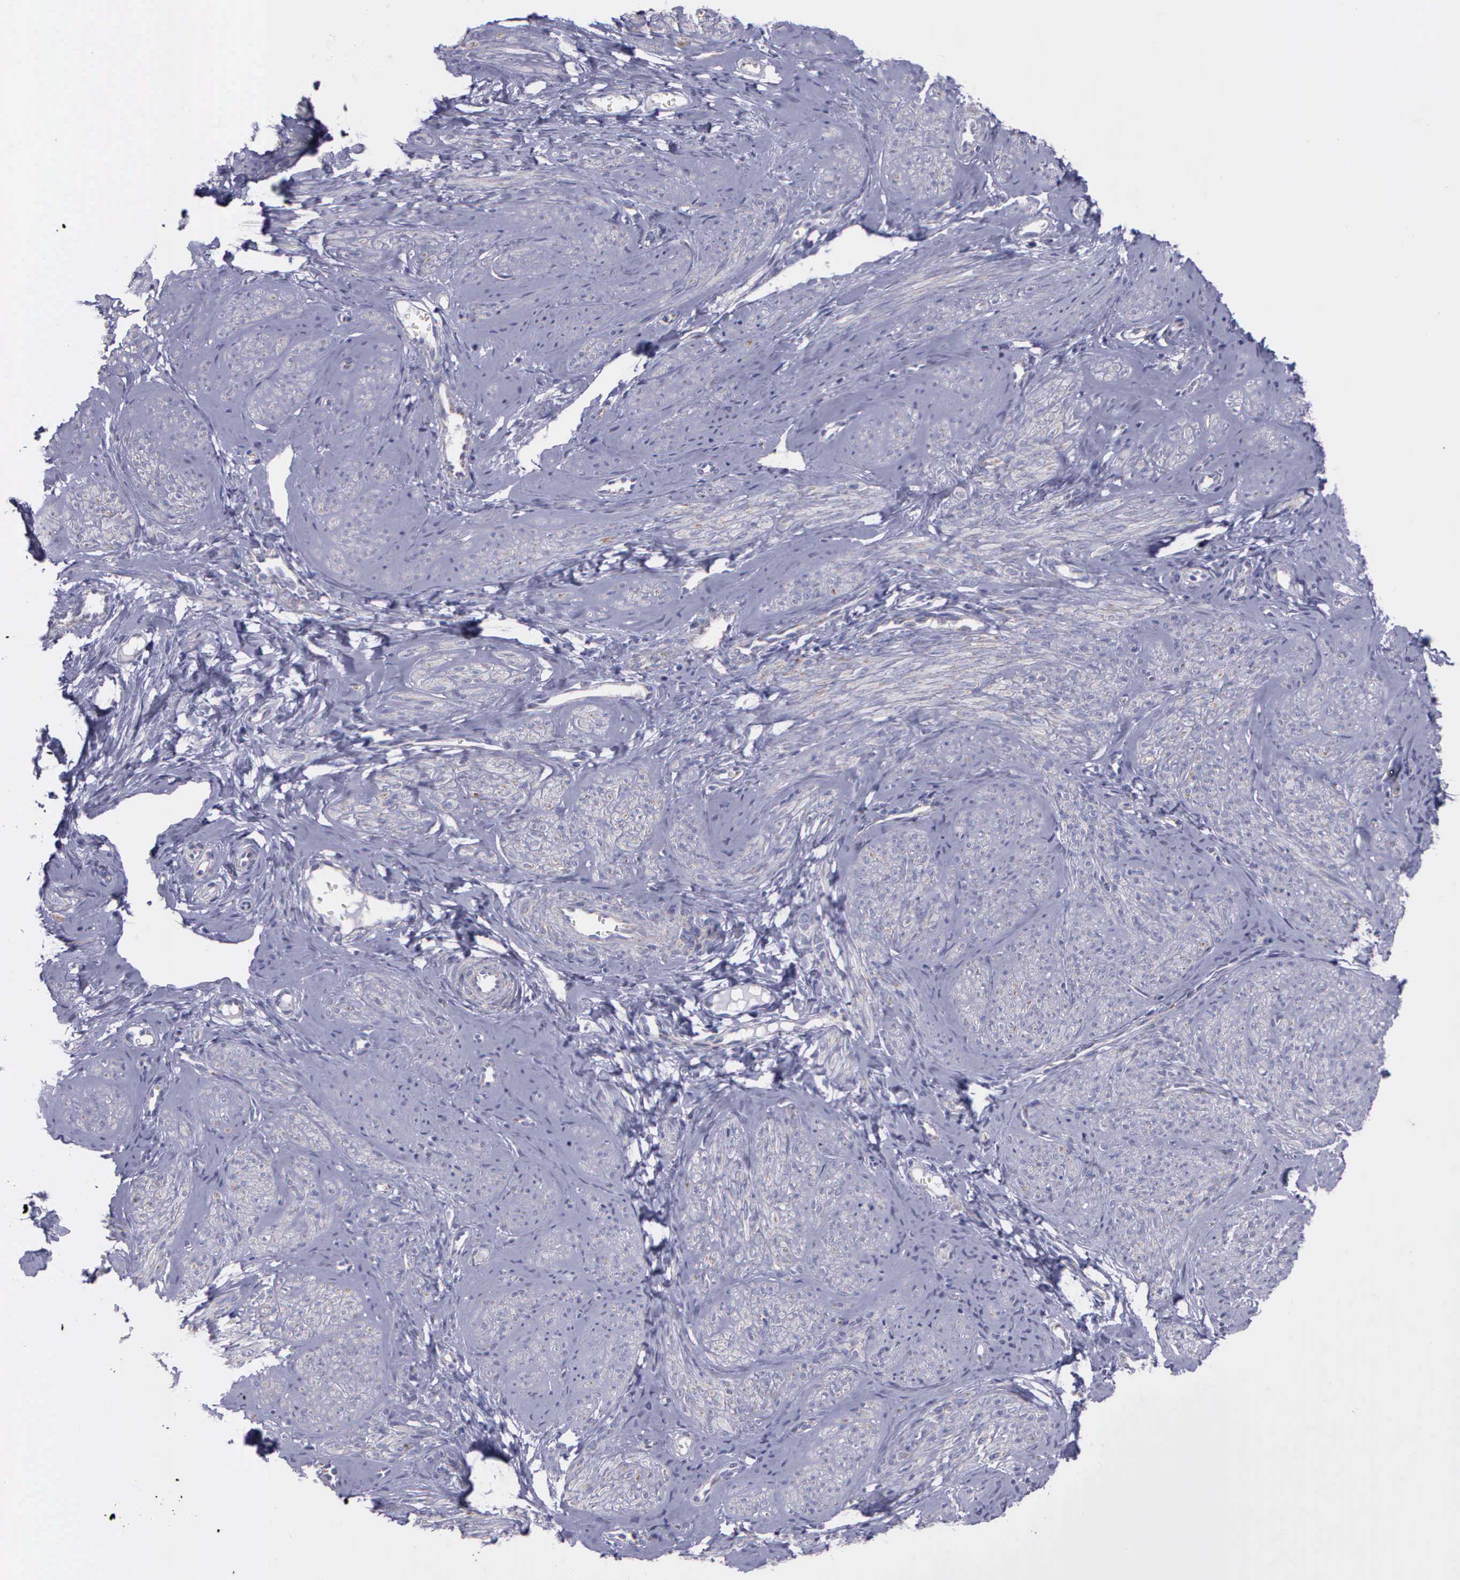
{"staining": {"intensity": "negative", "quantity": "none", "location": "none"}, "tissue": "smooth muscle", "cell_type": "Smooth muscle cells", "image_type": "normal", "snomed": [{"axis": "morphology", "description": "Normal tissue, NOS"}, {"axis": "topography", "description": "Uterus"}], "caption": "Immunohistochemical staining of benign smooth muscle reveals no significant staining in smooth muscle cells. (DAB (3,3'-diaminobenzidine) IHC with hematoxylin counter stain).", "gene": "SYNJ2BP", "patient": {"sex": "female", "age": 45}}